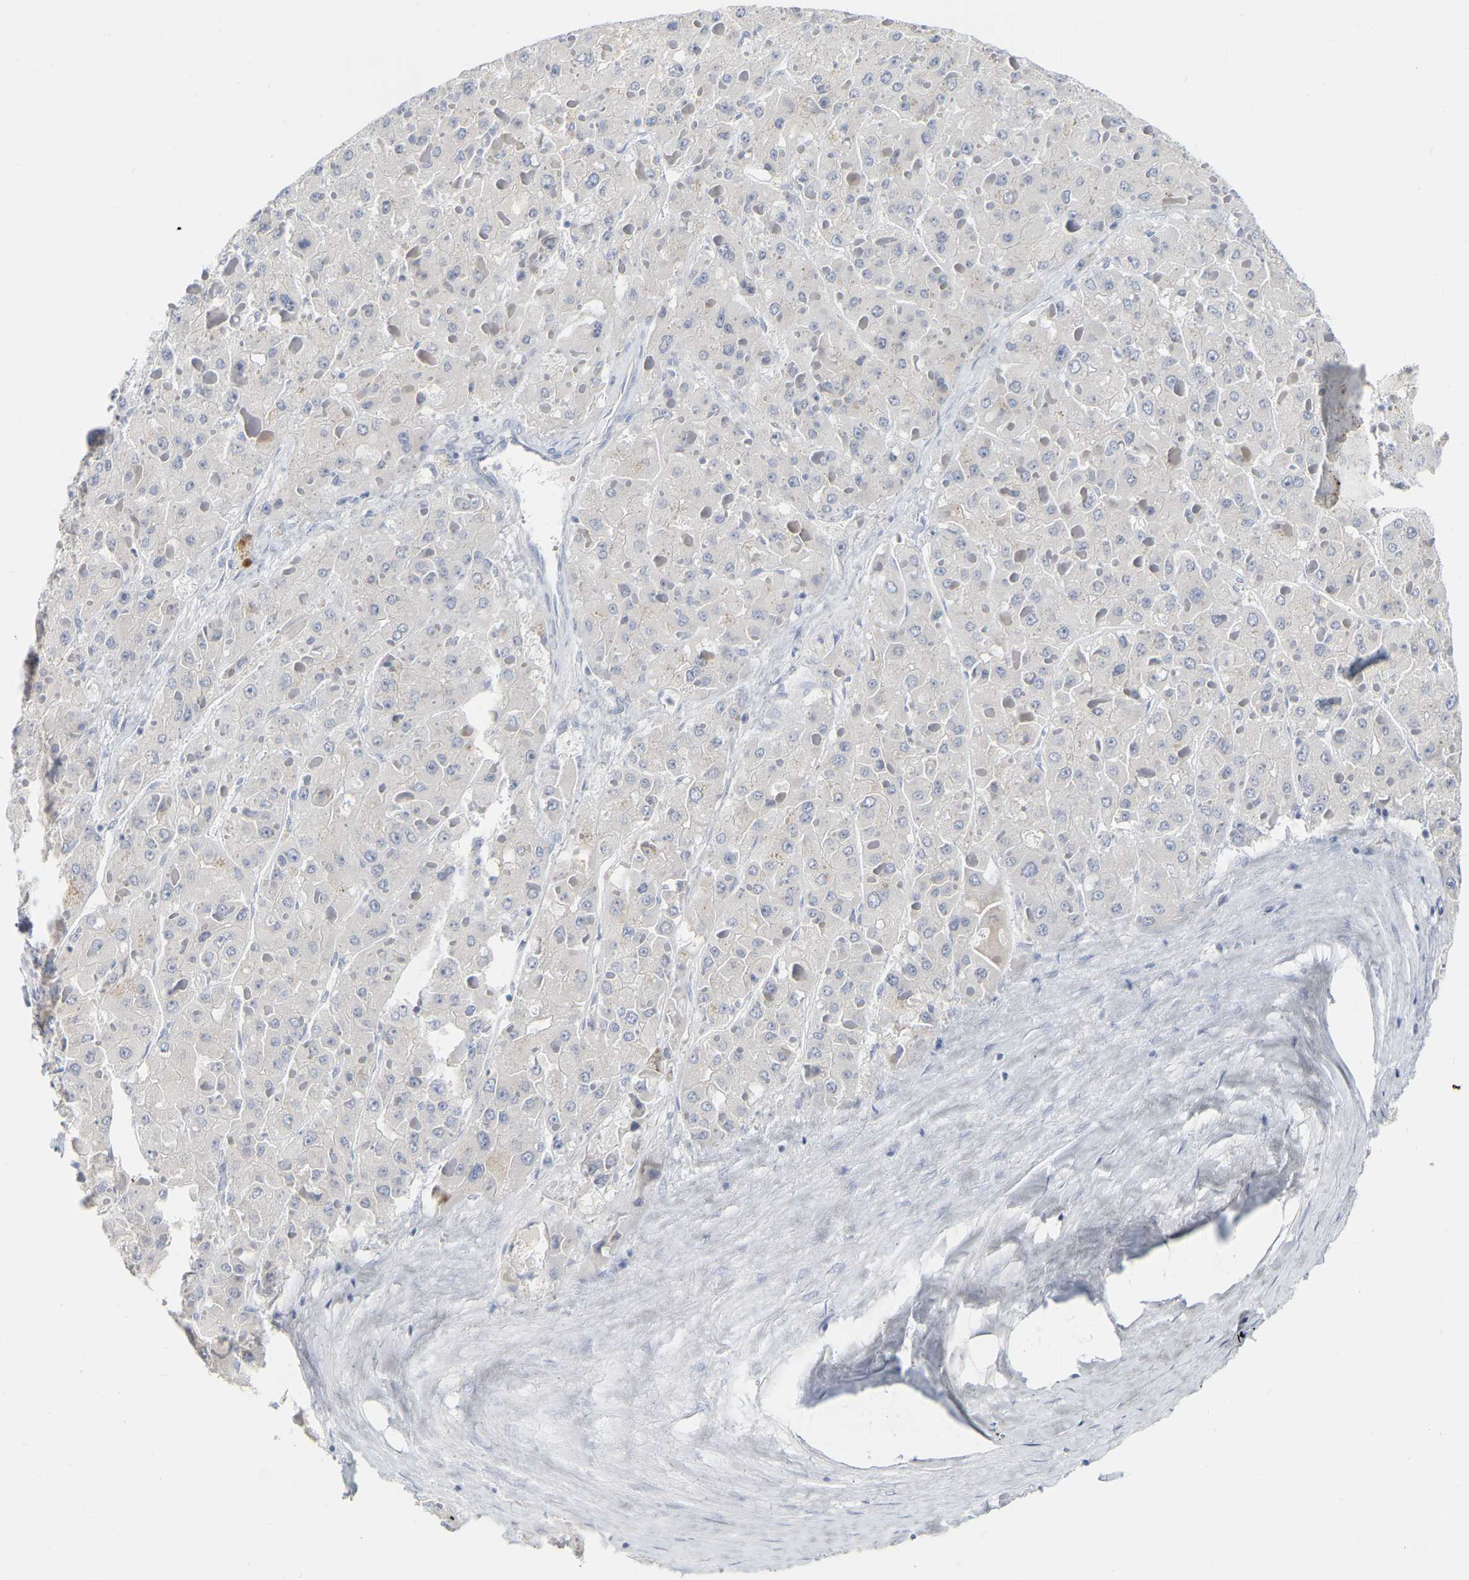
{"staining": {"intensity": "negative", "quantity": "none", "location": "none"}, "tissue": "liver cancer", "cell_type": "Tumor cells", "image_type": "cancer", "snomed": [{"axis": "morphology", "description": "Carcinoma, Hepatocellular, NOS"}, {"axis": "topography", "description": "Liver"}], "caption": "Immunohistochemistry of liver hepatocellular carcinoma demonstrates no positivity in tumor cells.", "gene": "KRT76", "patient": {"sex": "female", "age": 73}}